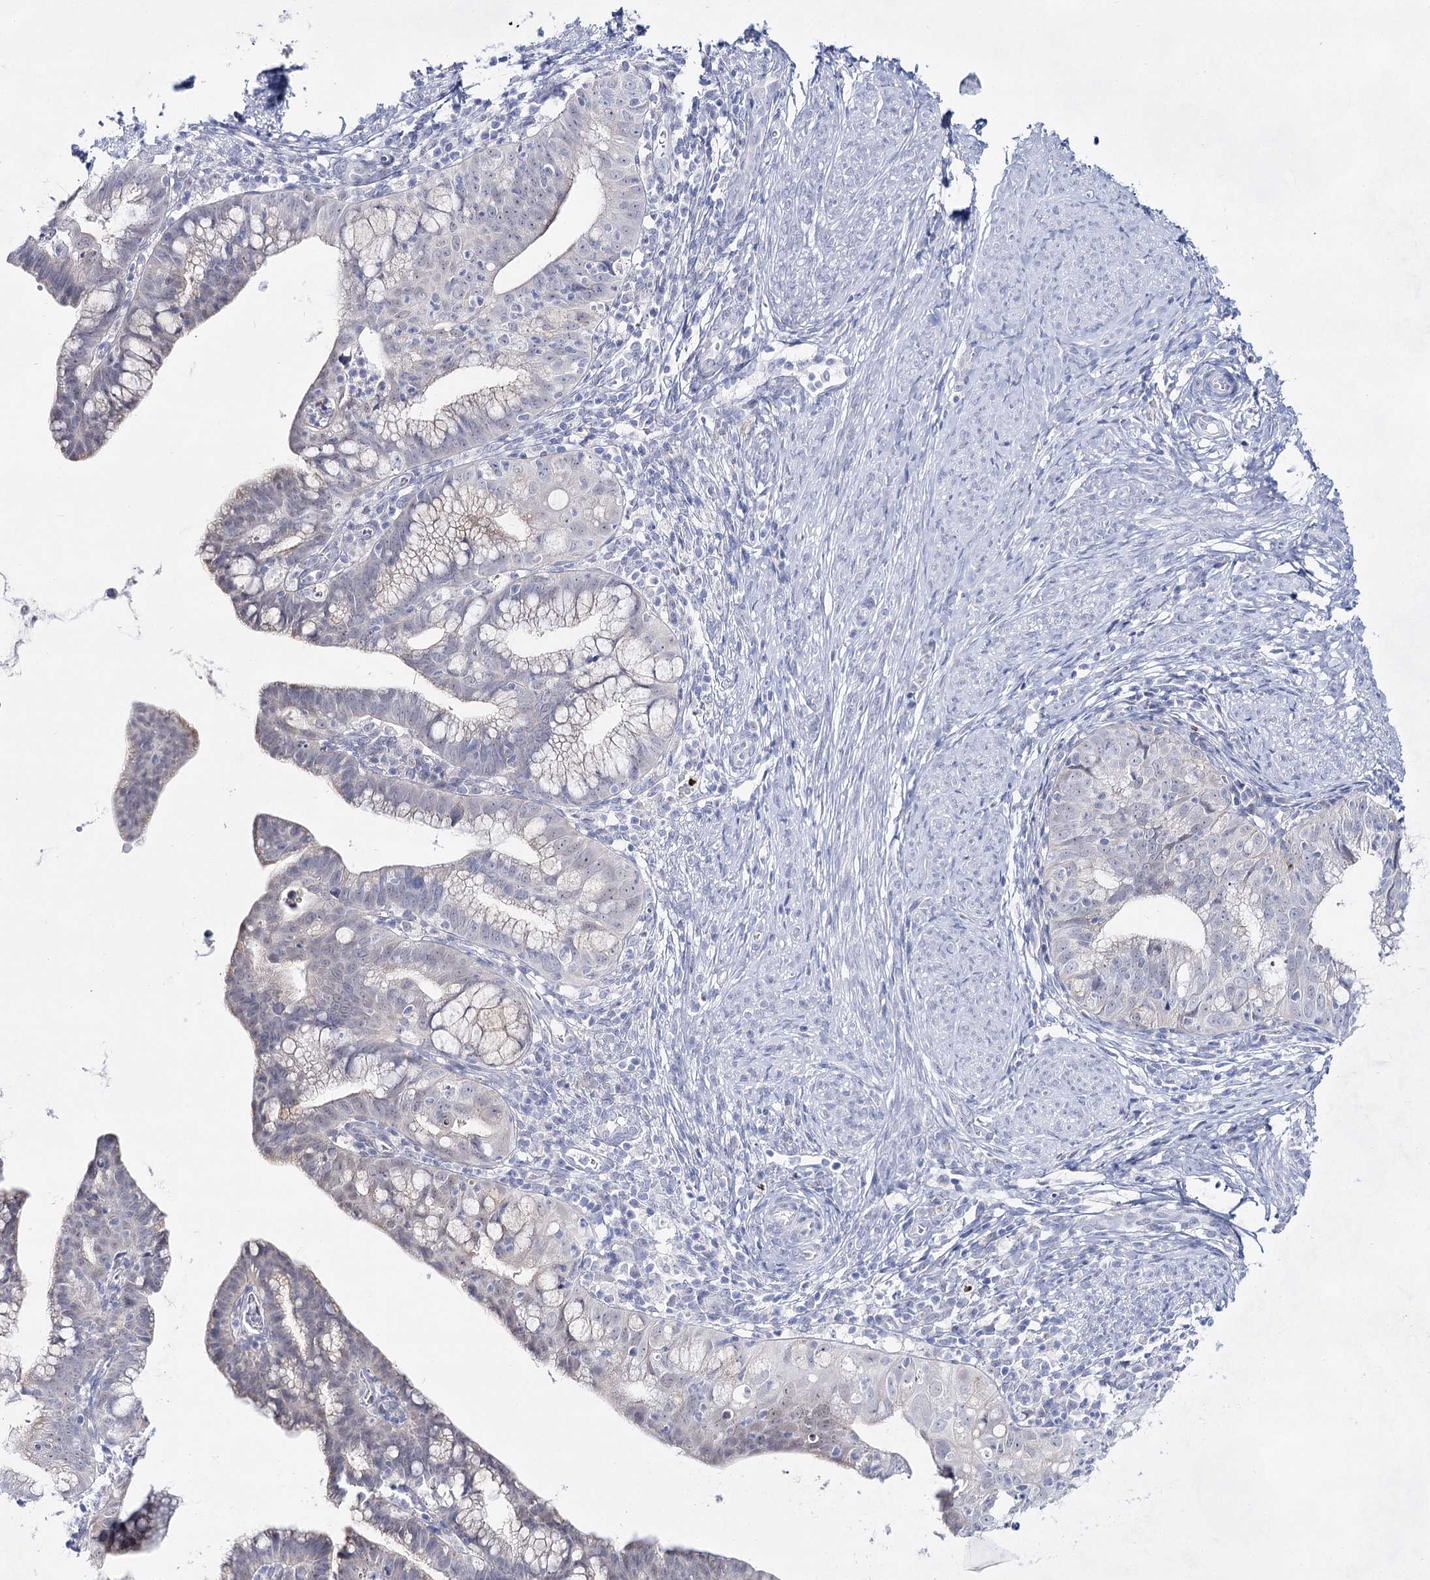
{"staining": {"intensity": "negative", "quantity": "none", "location": "none"}, "tissue": "cervical cancer", "cell_type": "Tumor cells", "image_type": "cancer", "snomed": [{"axis": "morphology", "description": "Adenocarcinoma, NOS"}, {"axis": "topography", "description": "Cervix"}], "caption": "Human adenocarcinoma (cervical) stained for a protein using IHC displays no staining in tumor cells.", "gene": "BPHL", "patient": {"sex": "female", "age": 36}}